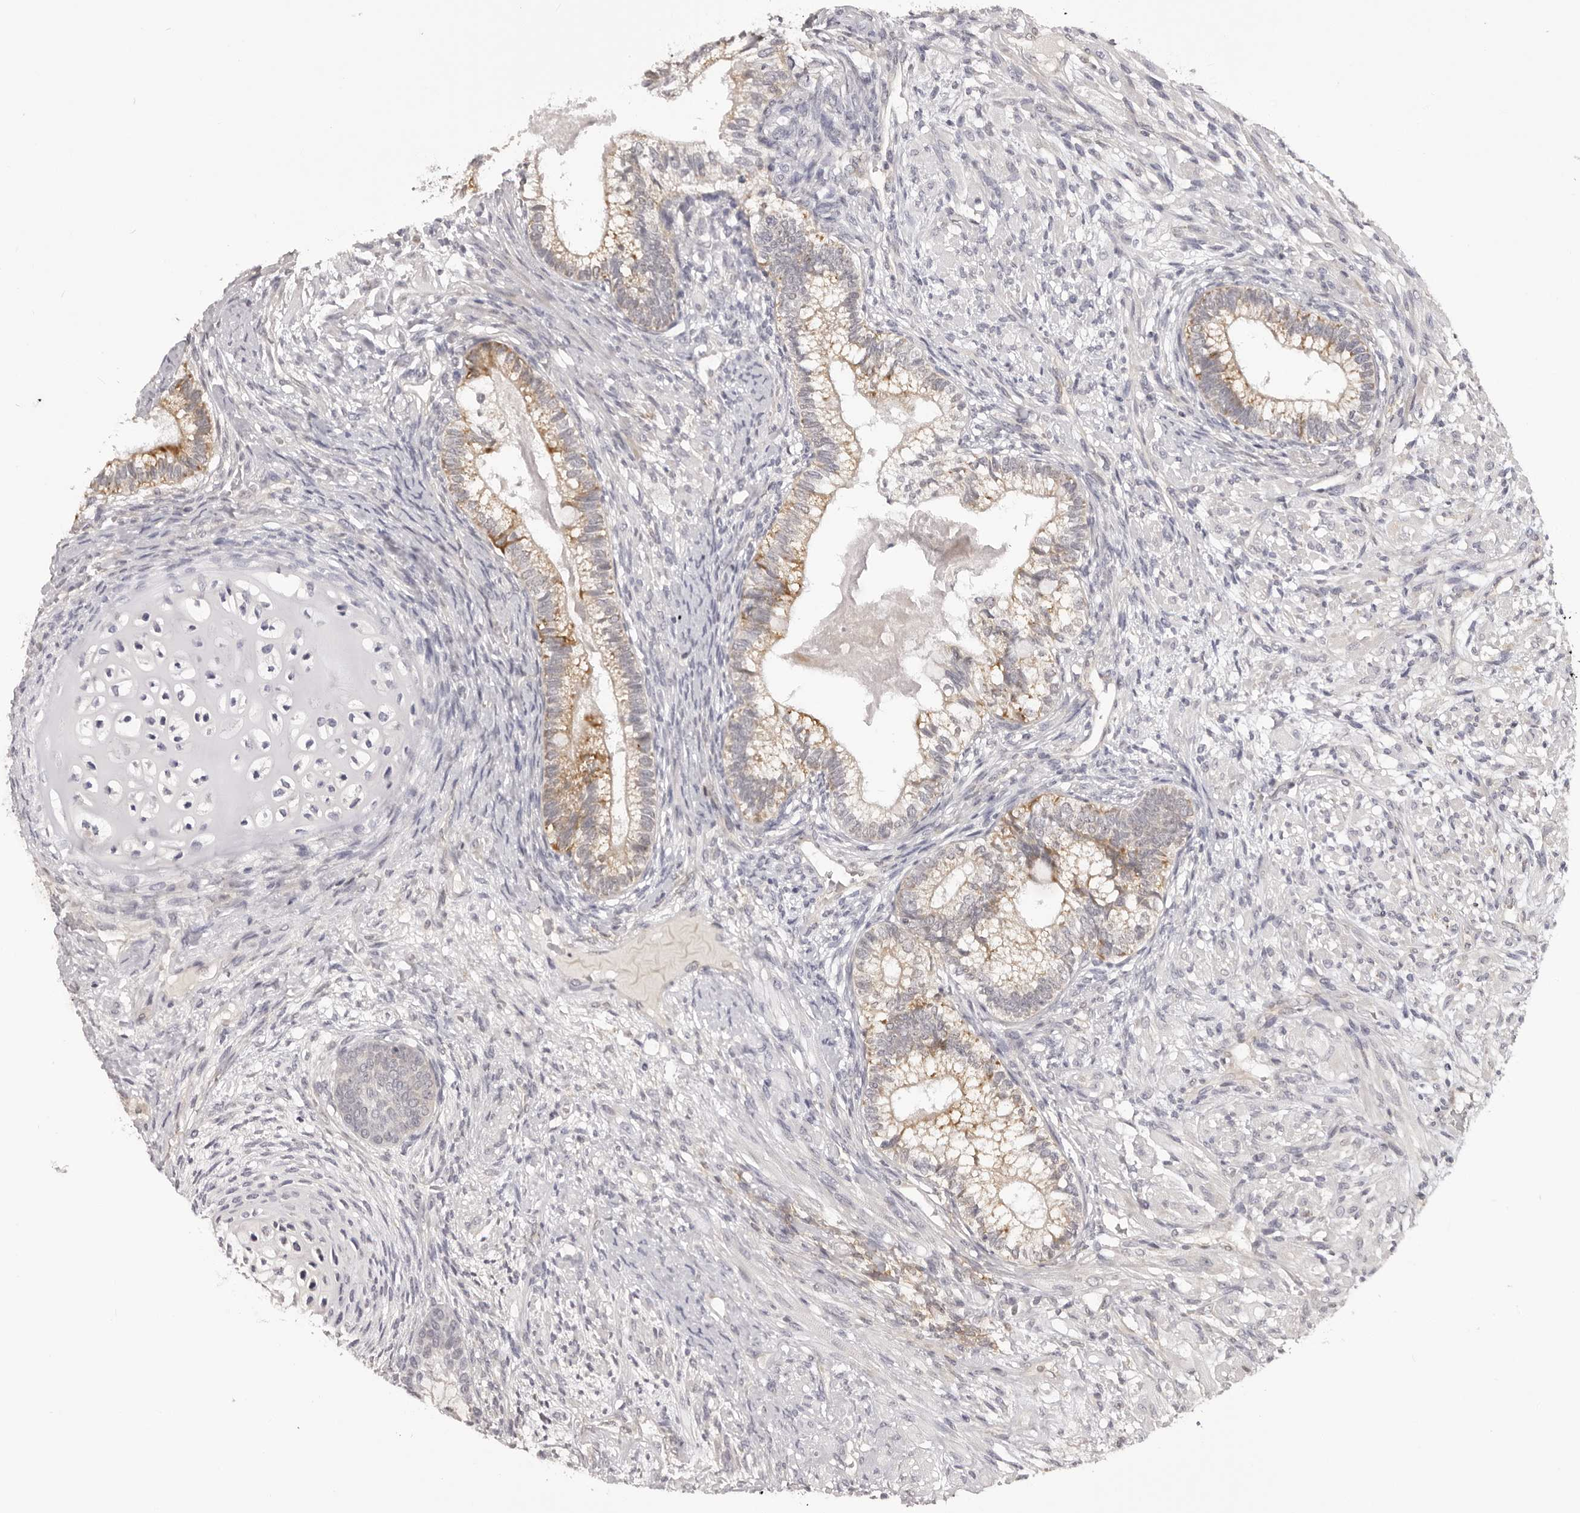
{"staining": {"intensity": "moderate", "quantity": "25%-75%", "location": "cytoplasmic/membranous"}, "tissue": "testis cancer", "cell_type": "Tumor cells", "image_type": "cancer", "snomed": [{"axis": "morphology", "description": "Seminoma, NOS"}, {"axis": "morphology", "description": "Carcinoma, Embryonal, NOS"}, {"axis": "topography", "description": "Testis"}], "caption": "Brown immunohistochemical staining in human testis cancer exhibits moderate cytoplasmic/membranous expression in approximately 25%-75% of tumor cells.", "gene": "SUGCT", "patient": {"sex": "male", "age": 28}}